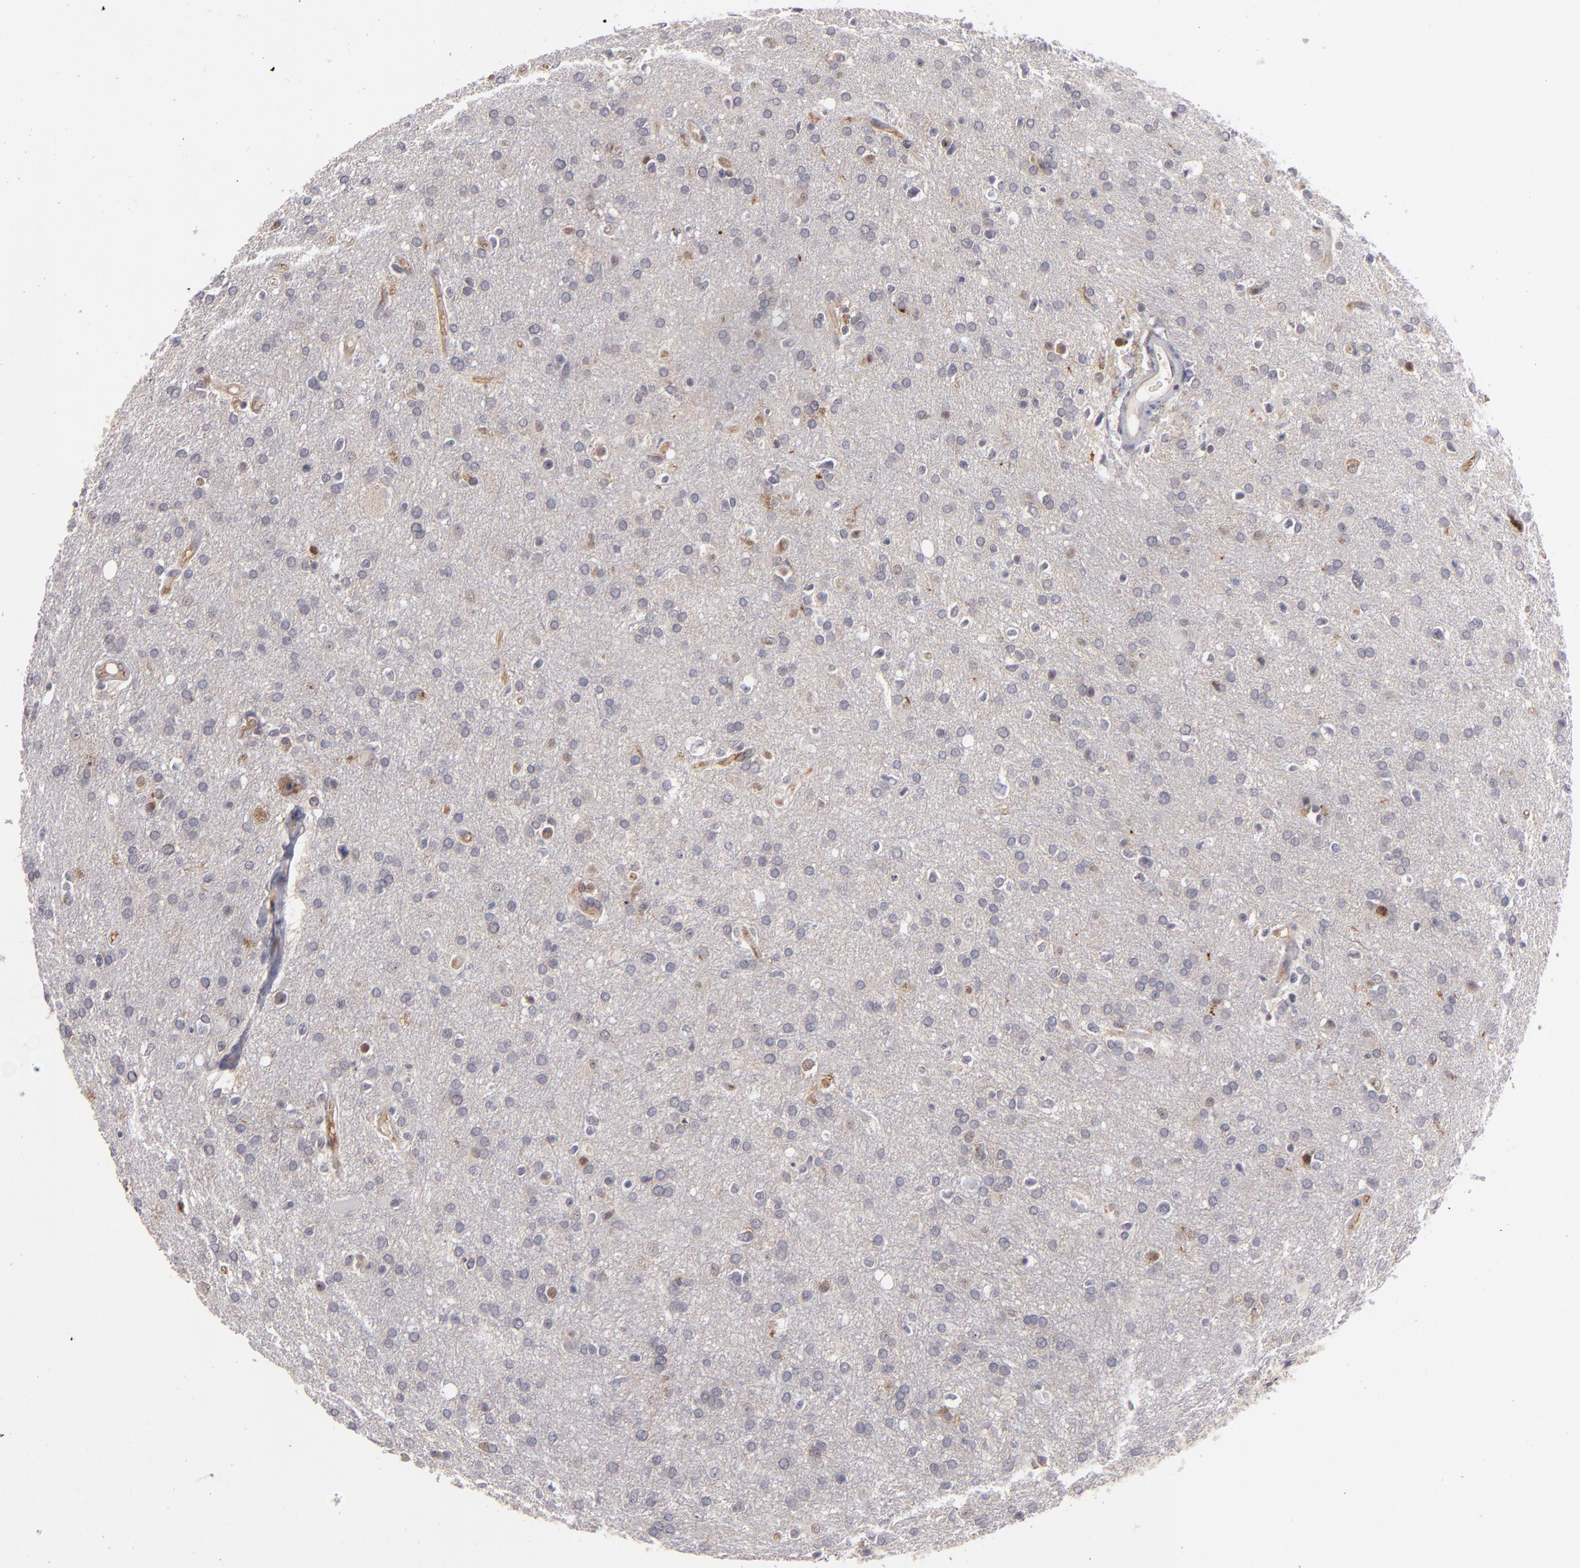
{"staining": {"intensity": "weak", "quantity": "<25%", "location": "nuclear"}, "tissue": "glioma", "cell_type": "Tumor cells", "image_type": "cancer", "snomed": [{"axis": "morphology", "description": "Glioma, malignant, High grade"}, {"axis": "topography", "description": "Brain"}], "caption": "Tumor cells are negative for brown protein staining in glioma.", "gene": "STX3", "patient": {"sex": "male", "age": 33}}